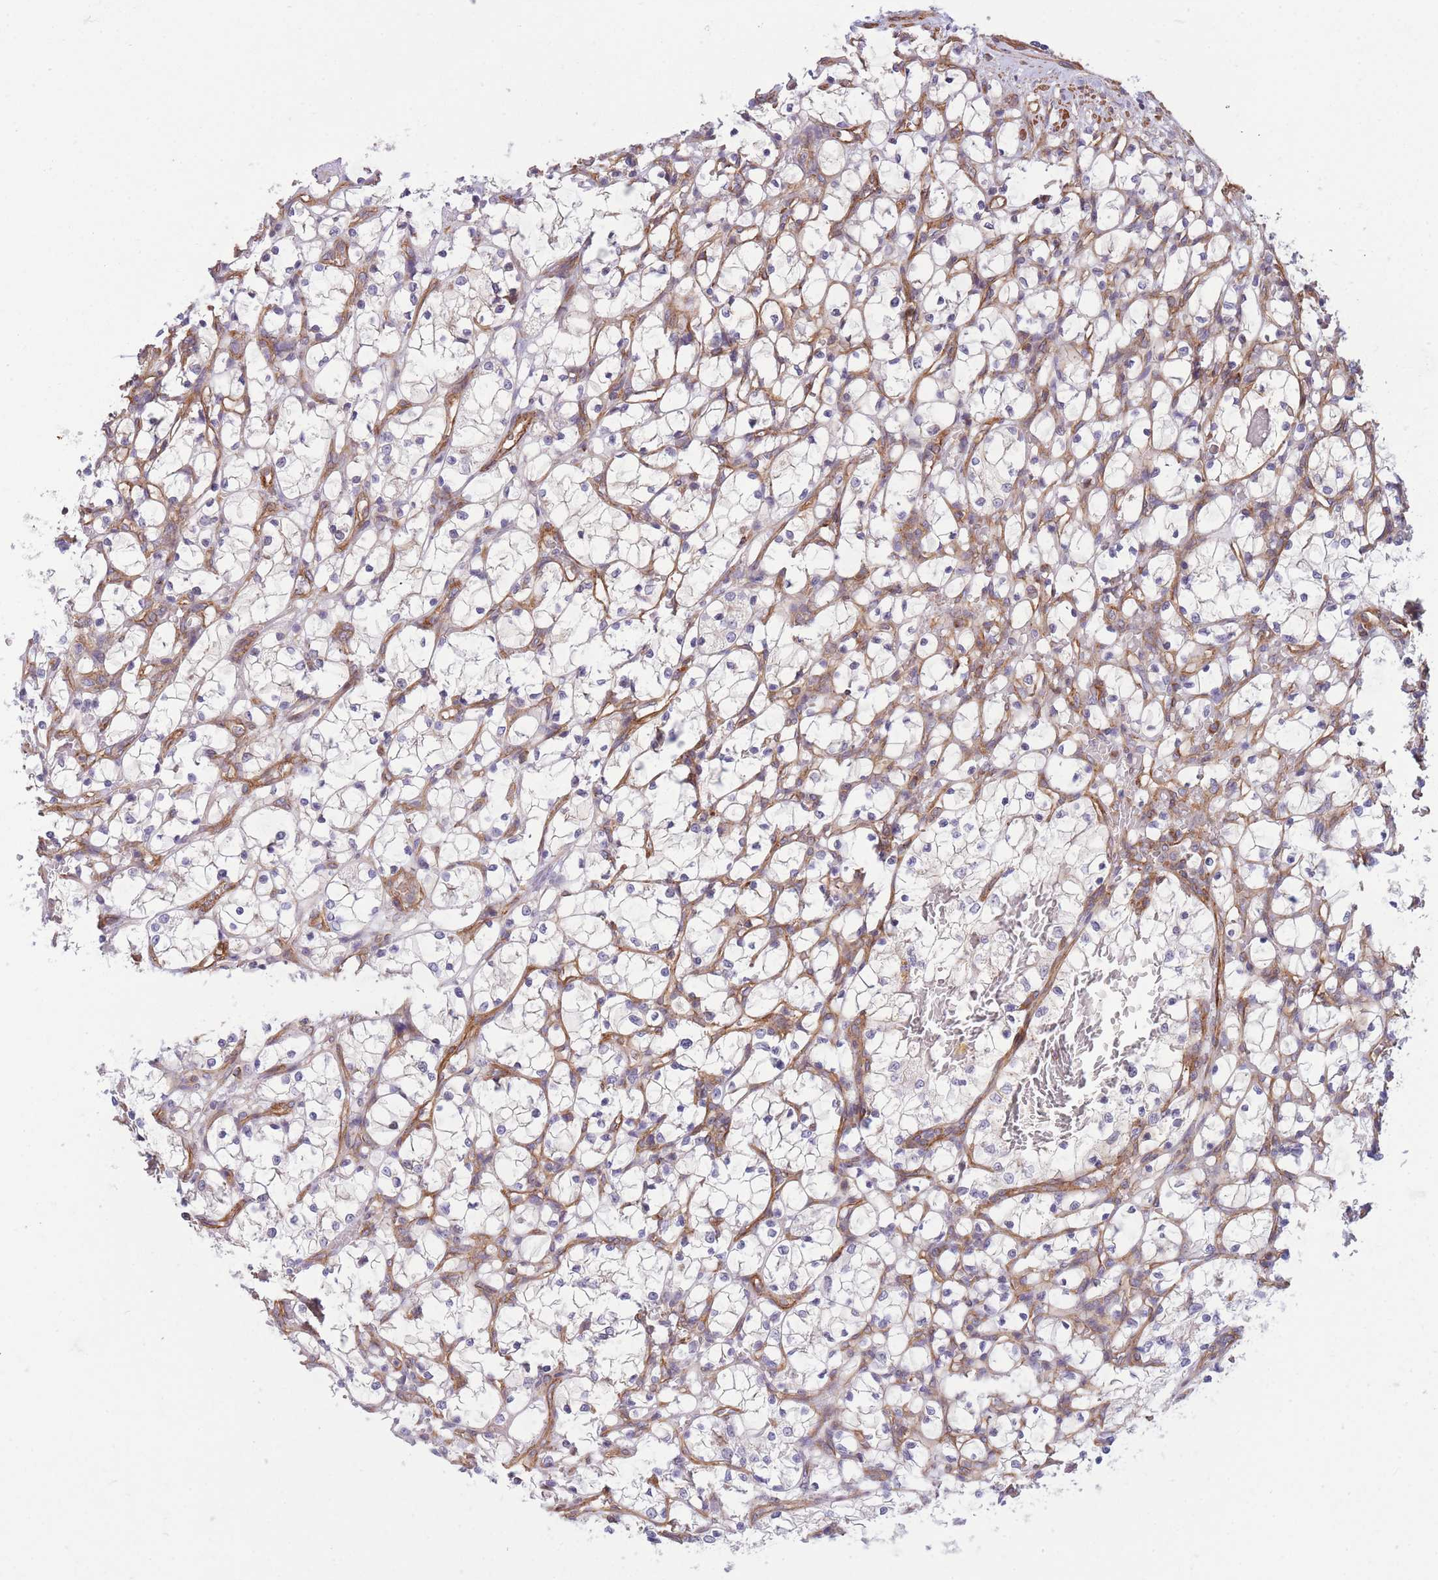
{"staining": {"intensity": "negative", "quantity": "none", "location": "none"}, "tissue": "renal cancer", "cell_type": "Tumor cells", "image_type": "cancer", "snomed": [{"axis": "morphology", "description": "Adenocarcinoma, NOS"}, {"axis": "topography", "description": "Kidney"}], "caption": "DAB (3,3'-diaminobenzidine) immunohistochemical staining of human renal adenocarcinoma exhibits no significant positivity in tumor cells.", "gene": "CDC25B", "patient": {"sex": "female", "age": 69}}